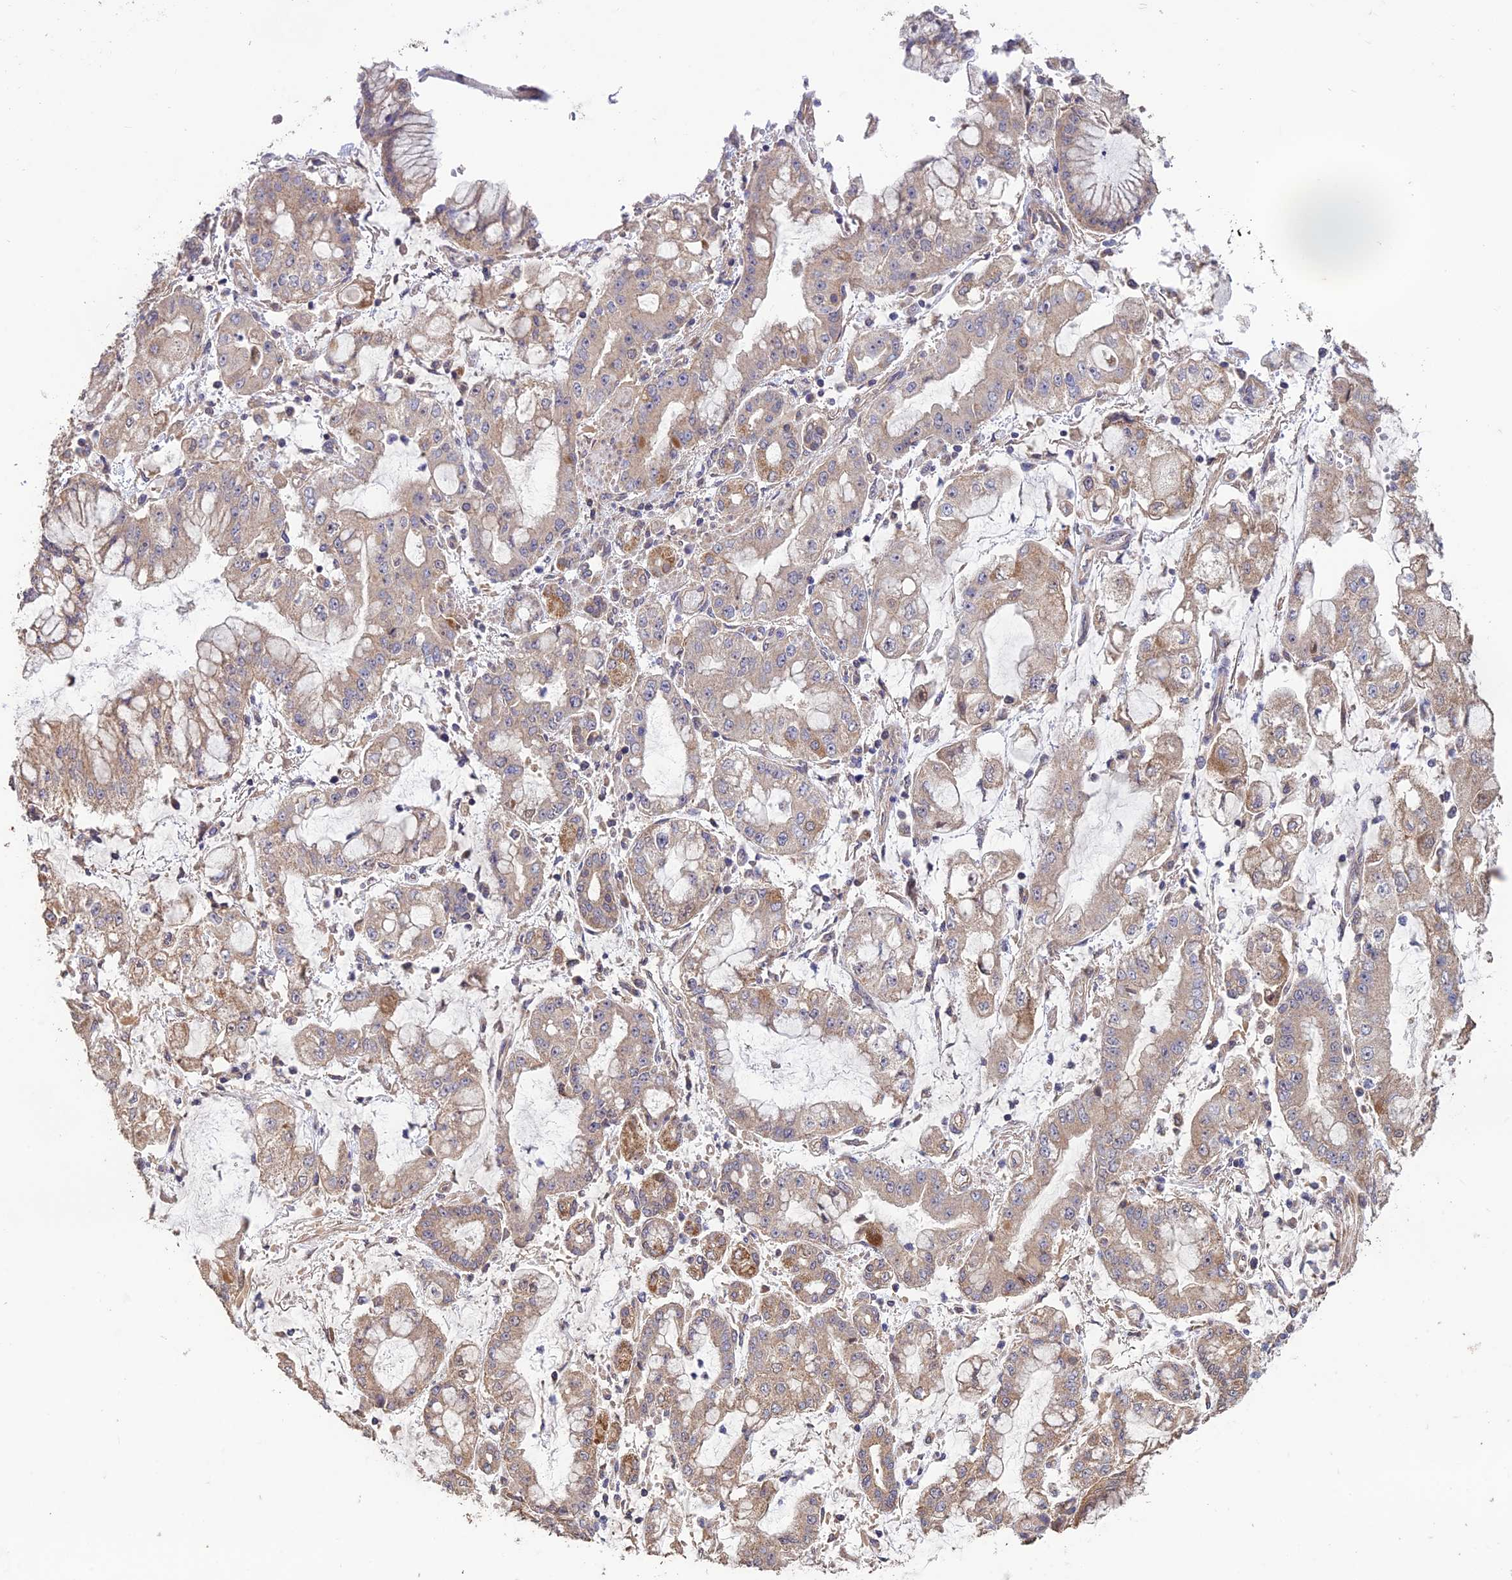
{"staining": {"intensity": "weak", "quantity": "25%-75%", "location": "cytoplasmic/membranous"}, "tissue": "stomach cancer", "cell_type": "Tumor cells", "image_type": "cancer", "snomed": [{"axis": "morphology", "description": "Adenocarcinoma, NOS"}, {"axis": "topography", "description": "Stomach"}], "caption": "Adenocarcinoma (stomach) stained with DAB (3,3'-diaminobenzidine) immunohistochemistry shows low levels of weak cytoplasmic/membranous expression in approximately 25%-75% of tumor cells.", "gene": "SHISA5", "patient": {"sex": "male", "age": 76}}